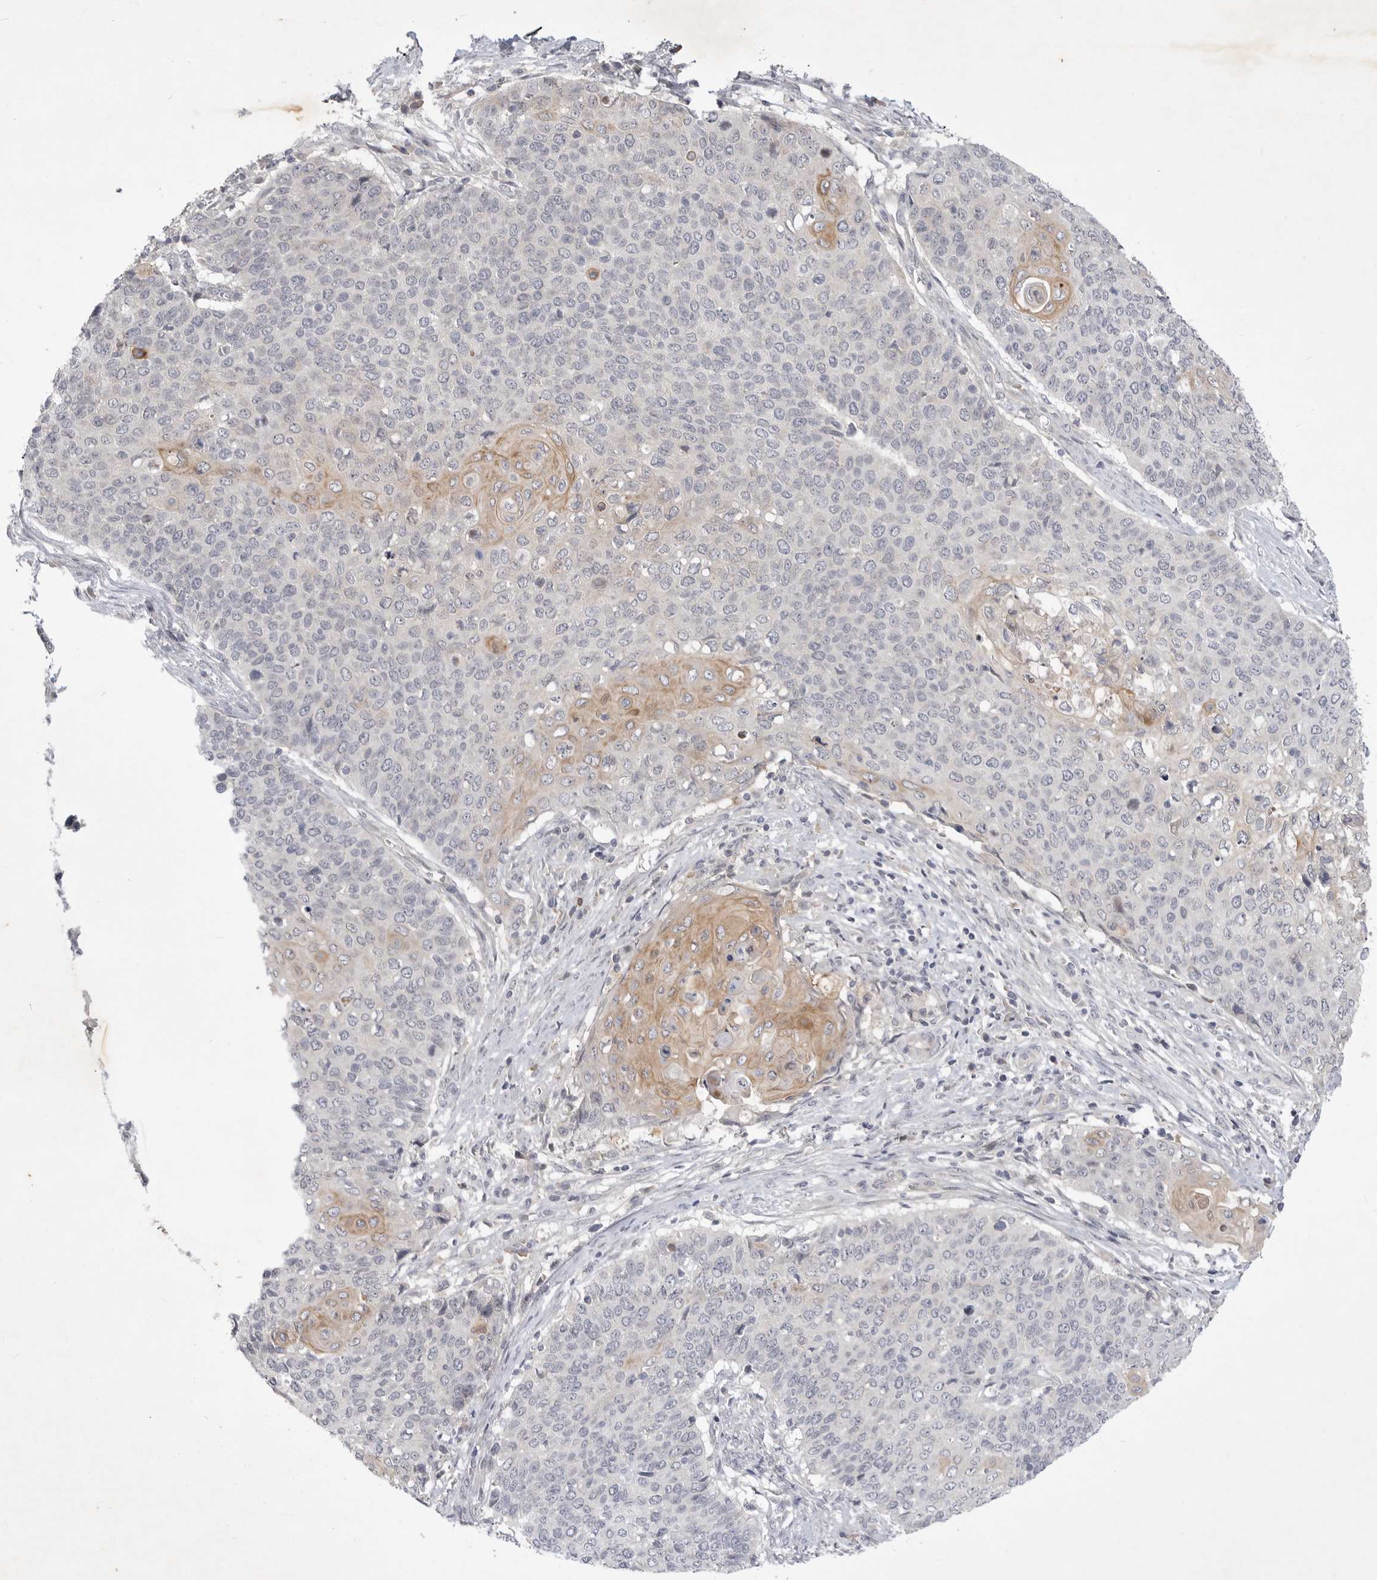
{"staining": {"intensity": "moderate", "quantity": "<25%", "location": "cytoplasmic/membranous"}, "tissue": "cervical cancer", "cell_type": "Tumor cells", "image_type": "cancer", "snomed": [{"axis": "morphology", "description": "Squamous cell carcinoma, NOS"}, {"axis": "topography", "description": "Cervix"}], "caption": "Tumor cells show low levels of moderate cytoplasmic/membranous positivity in approximately <25% of cells in cervical squamous cell carcinoma.", "gene": "ITGAD", "patient": {"sex": "female", "age": 39}}